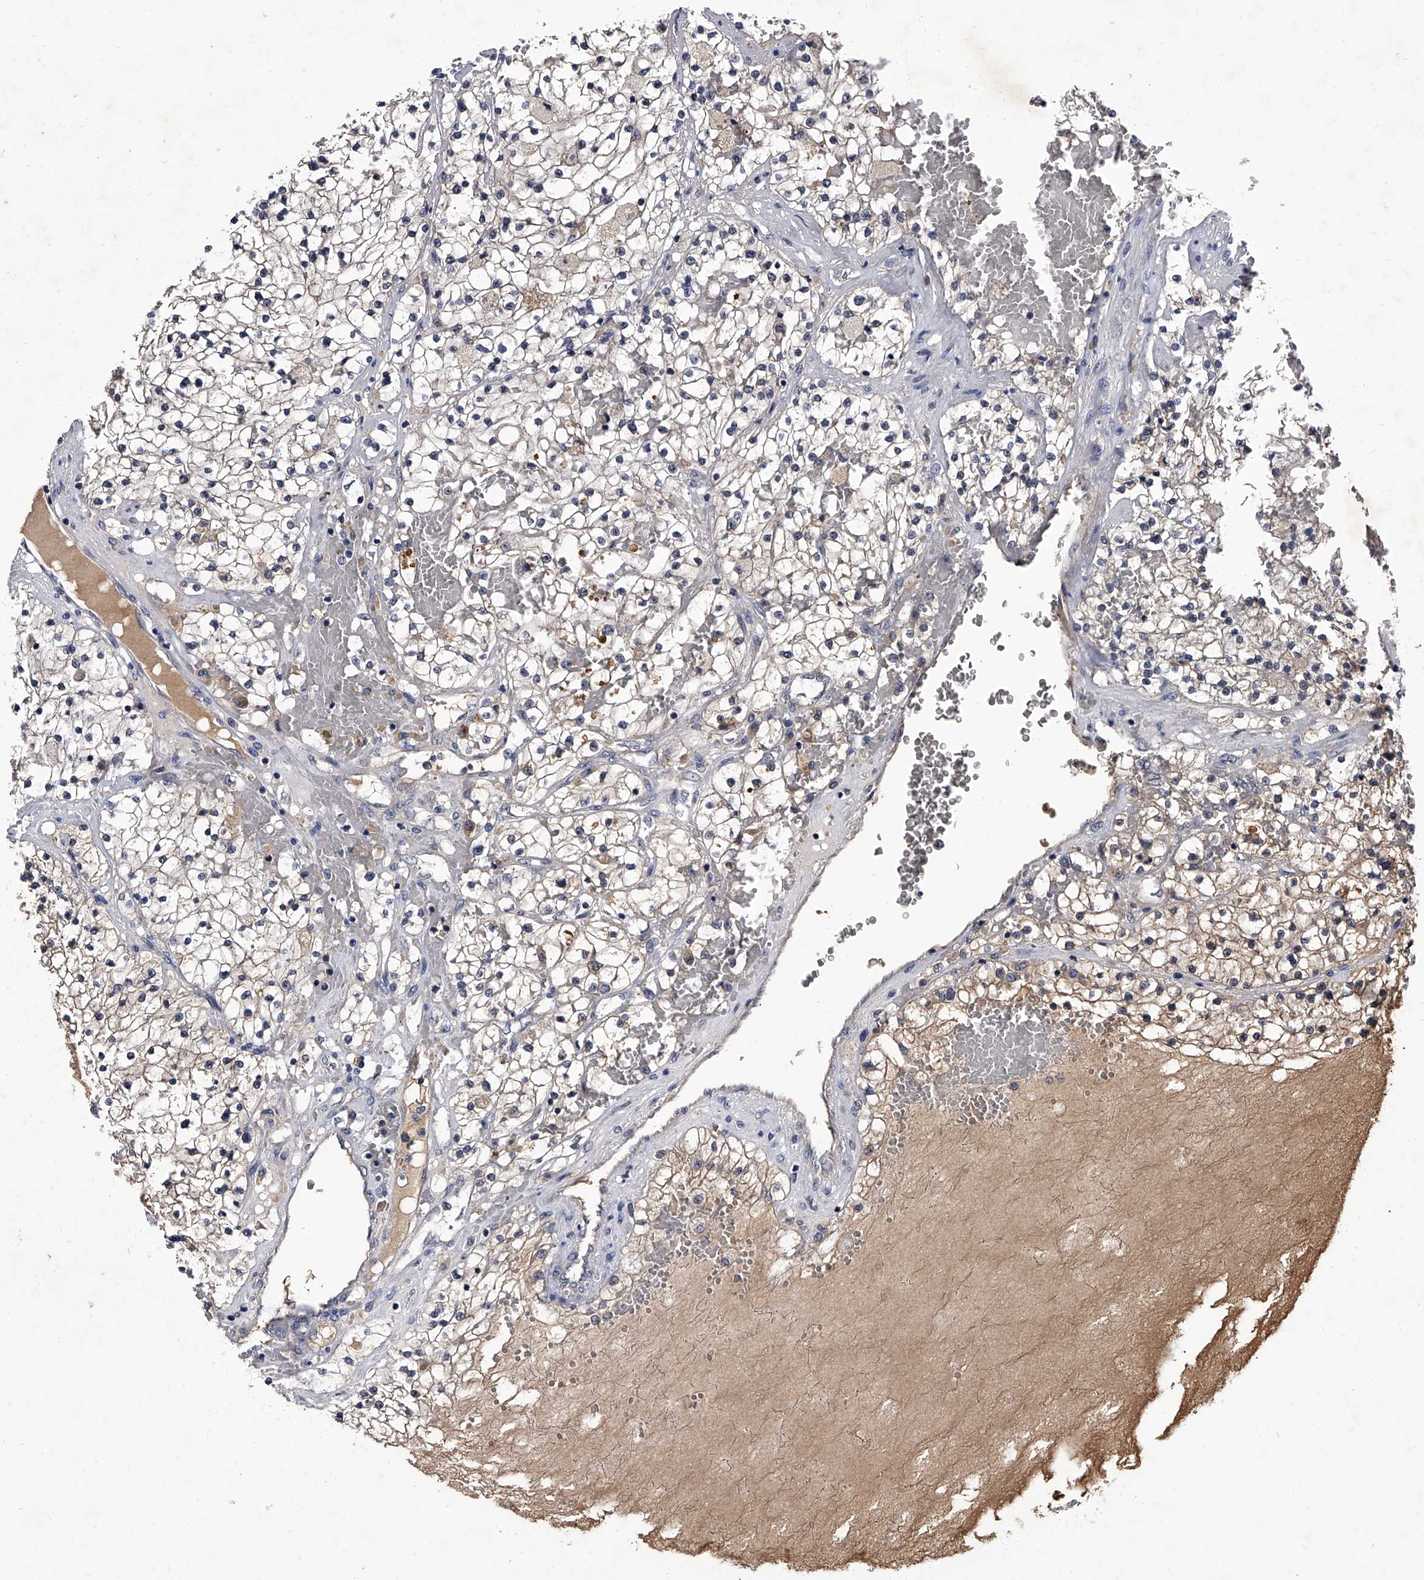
{"staining": {"intensity": "weak", "quantity": "<25%", "location": "cytoplasmic/membranous"}, "tissue": "renal cancer", "cell_type": "Tumor cells", "image_type": "cancer", "snomed": [{"axis": "morphology", "description": "Normal tissue, NOS"}, {"axis": "morphology", "description": "Adenocarcinoma, NOS"}, {"axis": "topography", "description": "Kidney"}], "caption": "This photomicrograph is of renal adenocarcinoma stained with IHC to label a protein in brown with the nuclei are counter-stained blue. There is no expression in tumor cells.", "gene": "SLC18B1", "patient": {"sex": "male", "age": 68}}